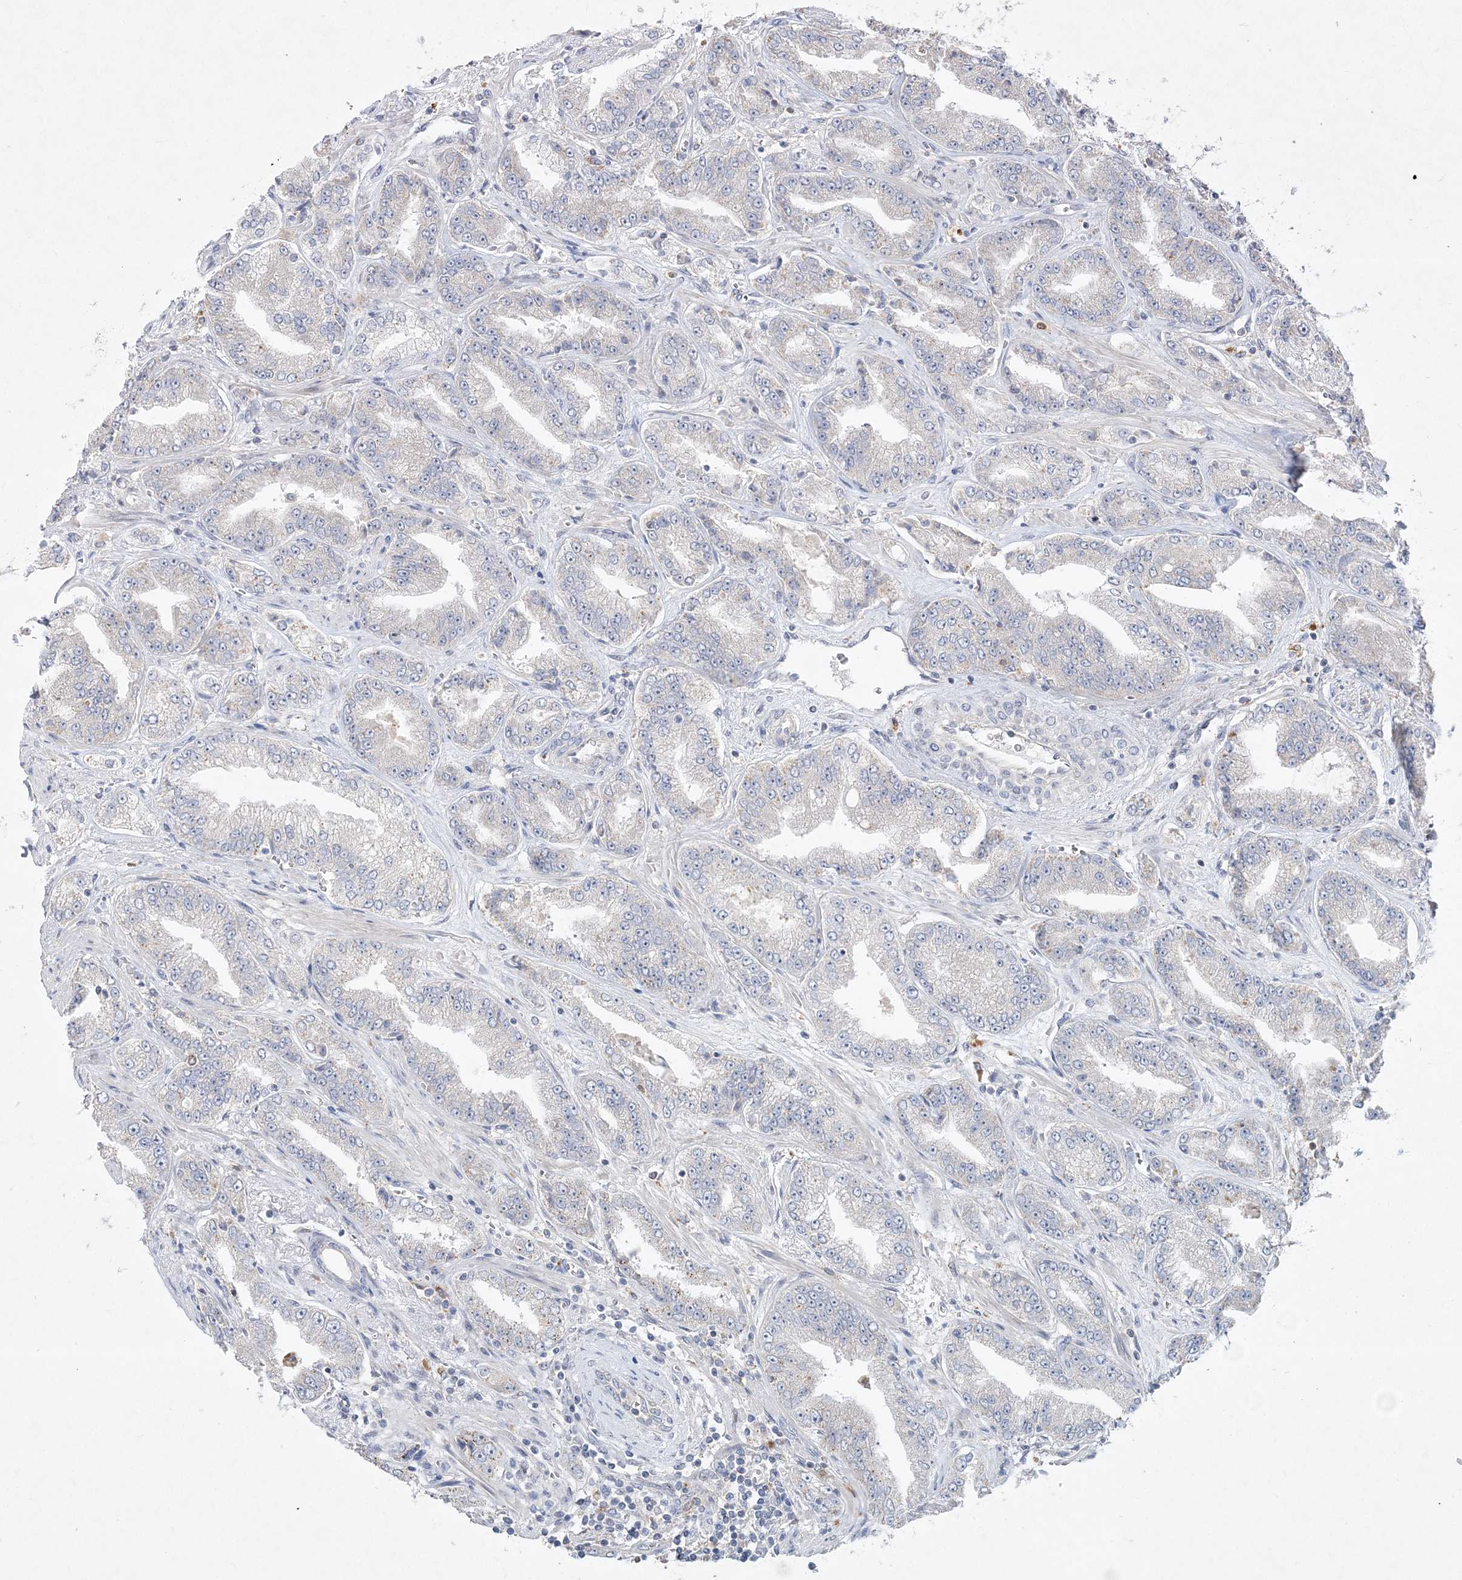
{"staining": {"intensity": "negative", "quantity": "none", "location": "none"}, "tissue": "prostate cancer", "cell_type": "Tumor cells", "image_type": "cancer", "snomed": [{"axis": "morphology", "description": "Adenocarcinoma, High grade"}, {"axis": "topography", "description": "Prostate"}], "caption": "High power microscopy histopathology image of an immunohistochemistry (IHC) histopathology image of prostate cancer, revealing no significant positivity in tumor cells.", "gene": "CLNK", "patient": {"sex": "male", "age": 71}}